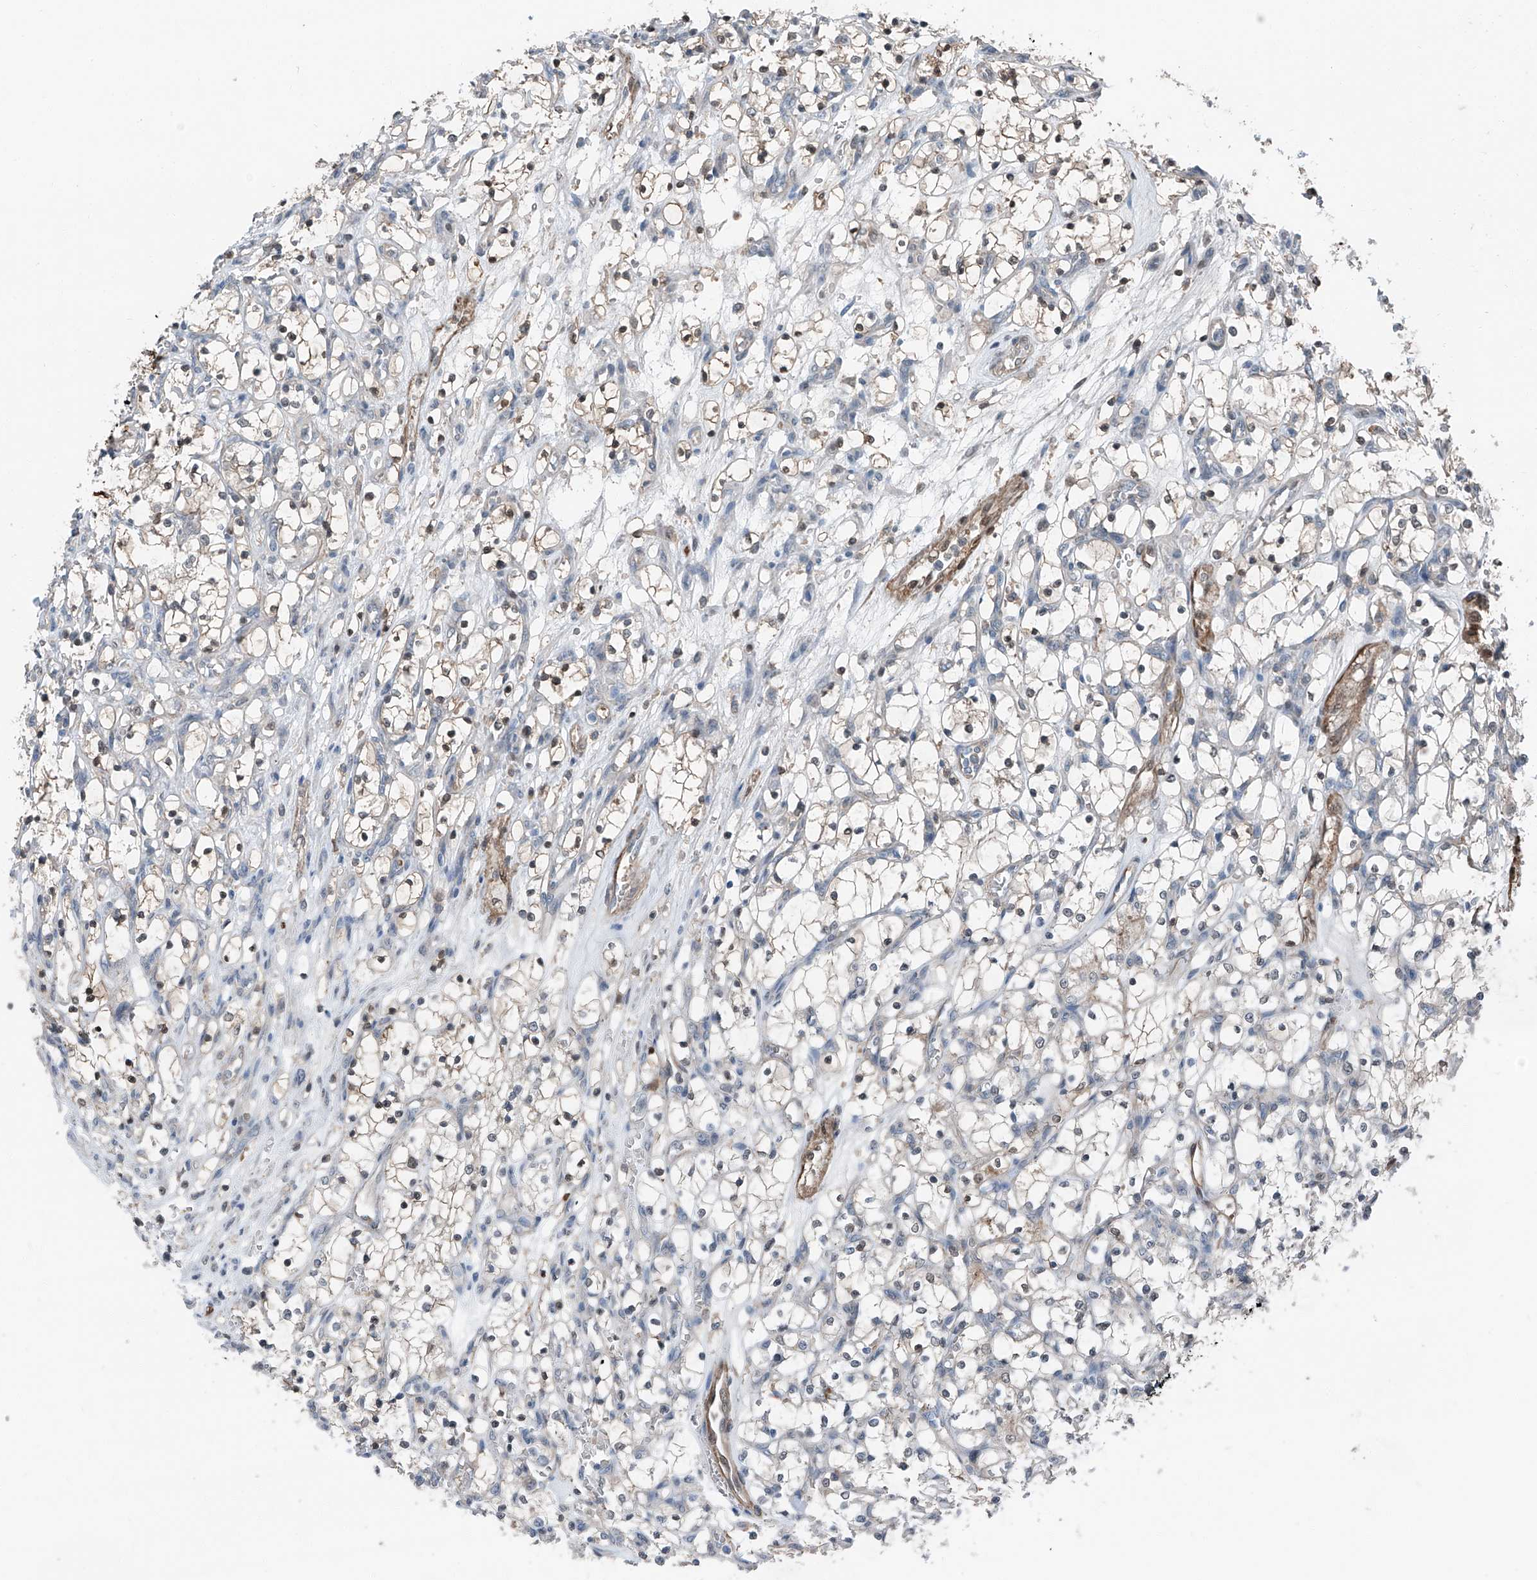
{"staining": {"intensity": "weak", "quantity": "<25%", "location": "cytoplasmic/membranous,nuclear"}, "tissue": "renal cancer", "cell_type": "Tumor cells", "image_type": "cancer", "snomed": [{"axis": "morphology", "description": "Adenocarcinoma, NOS"}, {"axis": "topography", "description": "Kidney"}], "caption": "Immunohistochemical staining of renal cancer shows no significant expression in tumor cells.", "gene": "HSPA6", "patient": {"sex": "female", "age": 69}}